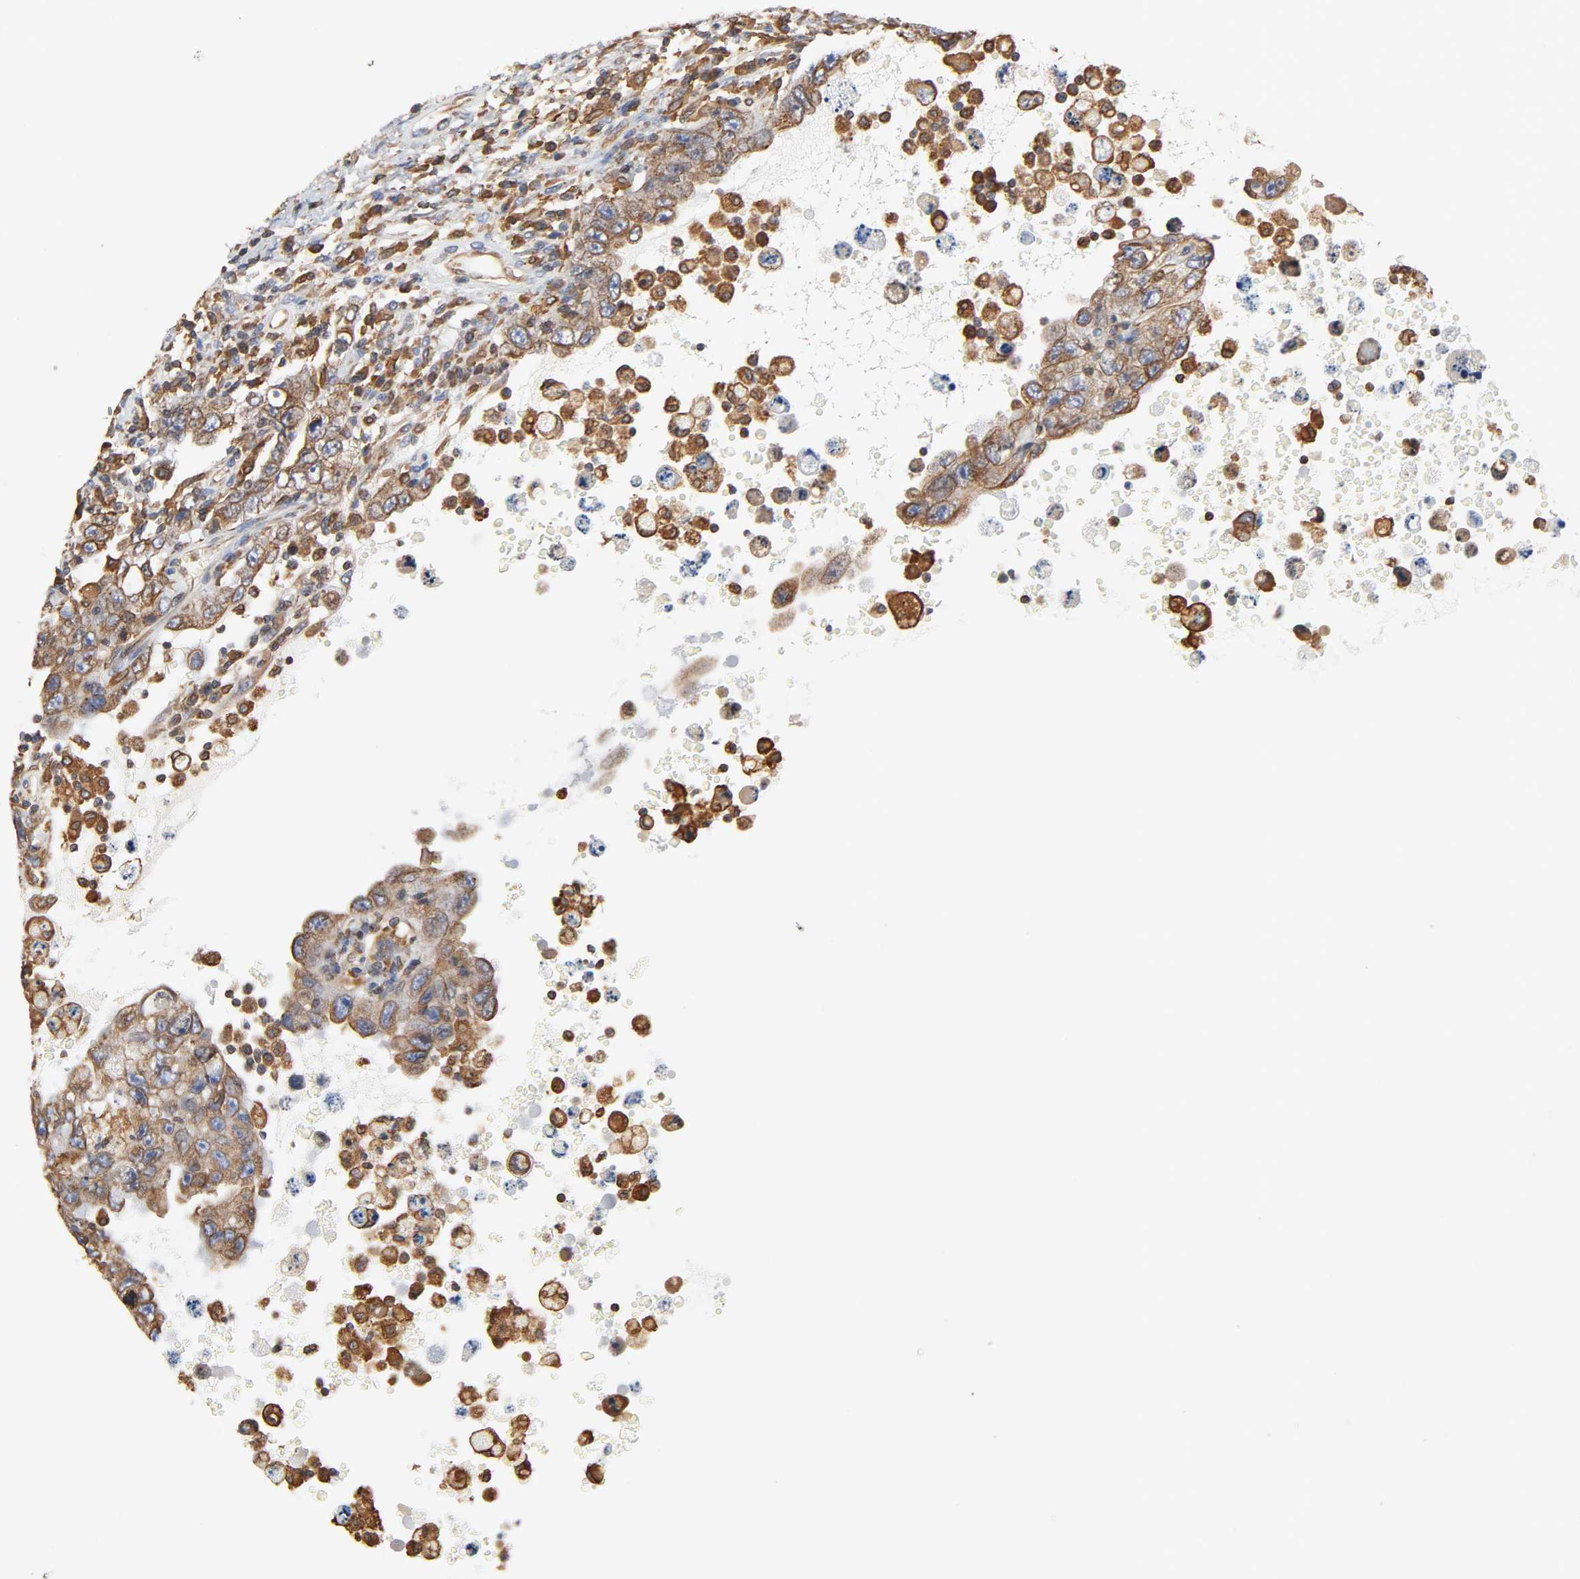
{"staining": {"intensity": "moderate", "quantity": ">75%", "location": "cytoplasmic/membranous"}, "tissue": "testis cancer", "cell_type": "Tumor cells", "image_type": "cancer", "snomed": [{"axis": "morphology", "description": "Carcinoma, Embryonal, NOS"}, {"axis": "topography", "description": "Testis"}], "caption": "Immunohistochemistry micrograph of embryonal carcinoma (testis) stained for a protein (brown), which shows medium levels of moderate cytoplasmic/membranous expression in about >75% of tumor cells.", "gene": "BCAP31", "patient": {"sex": "male", "age": 26}}